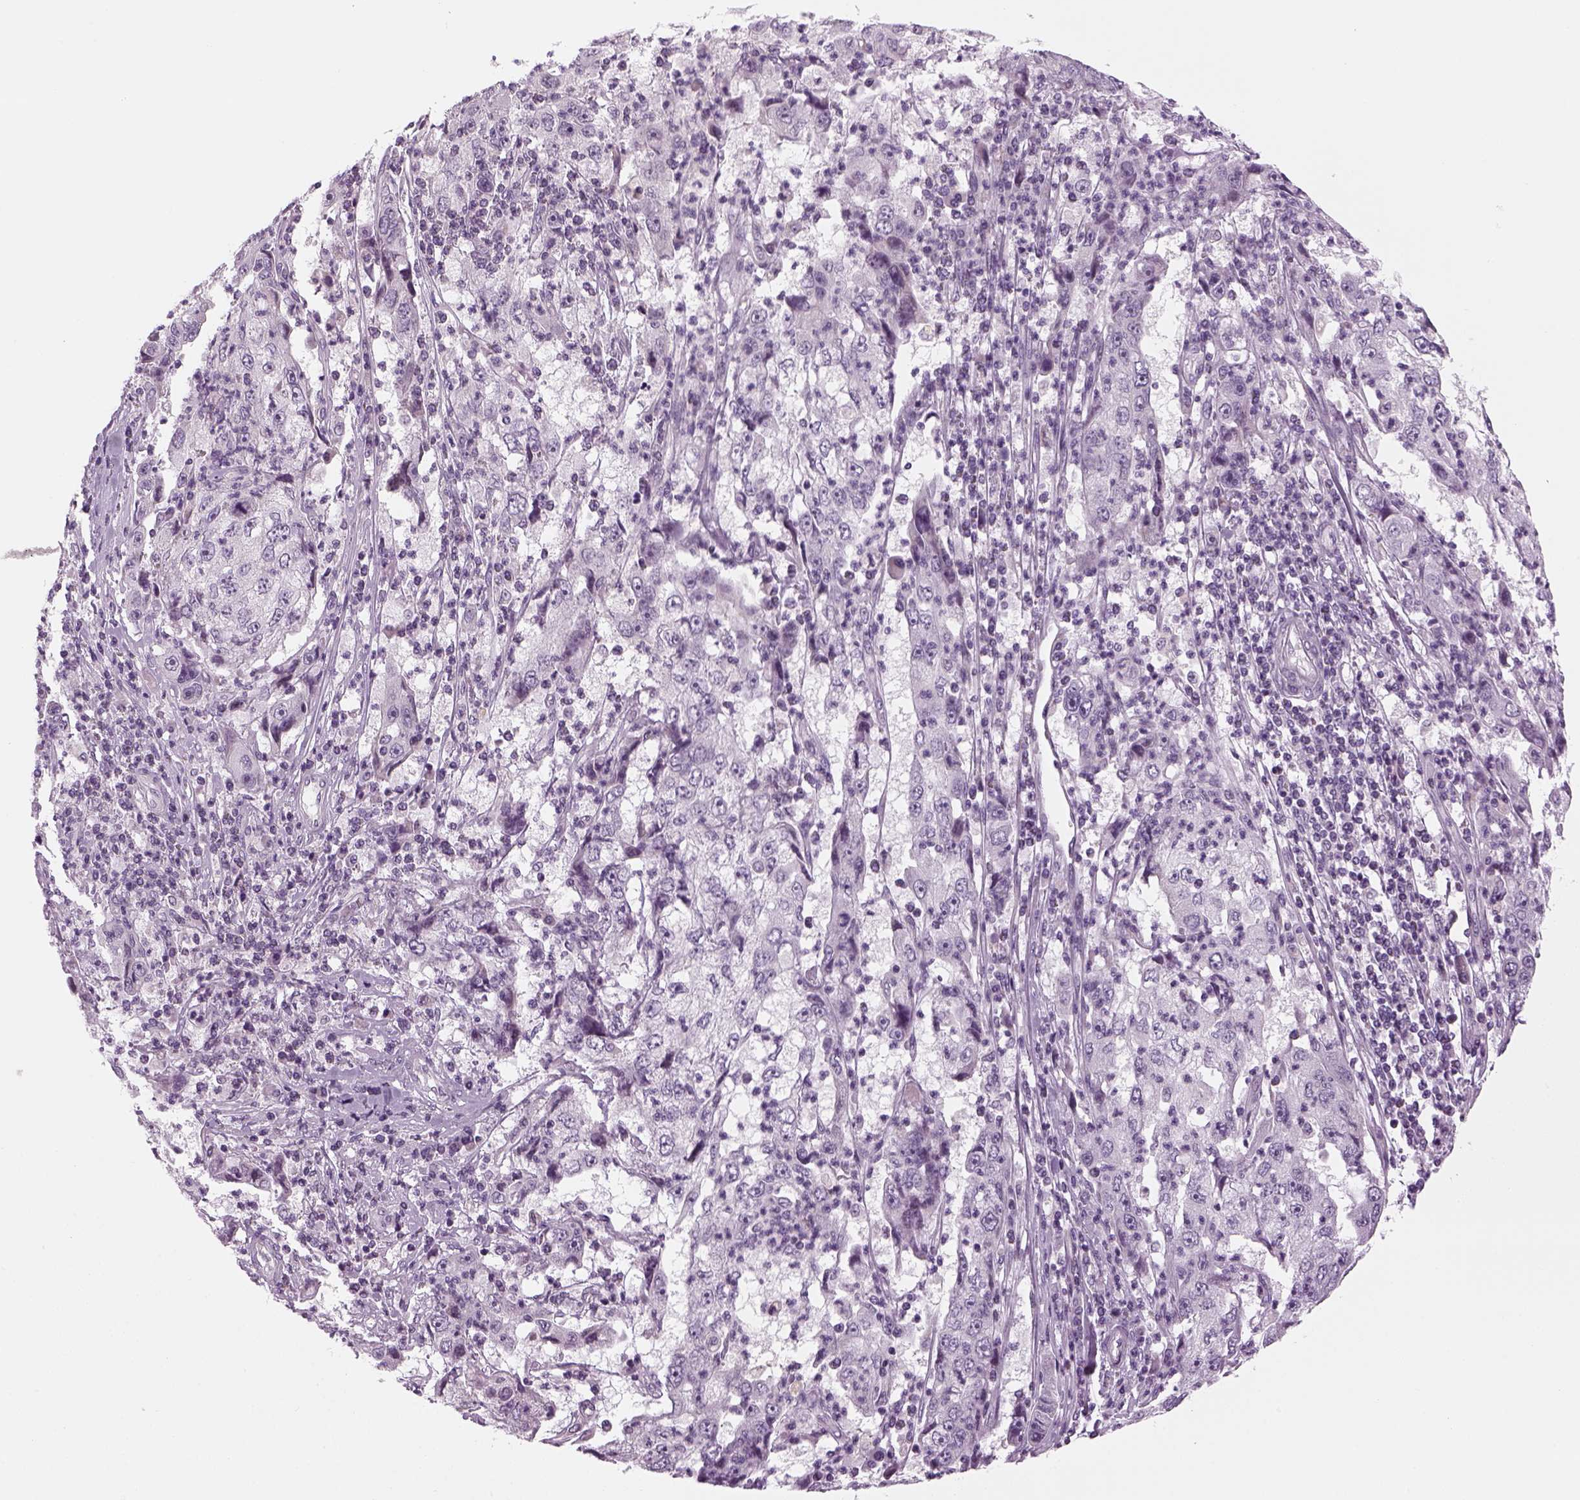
{"staining": {"intensity": "negative", "quantity": "none", "location": "none"}, "tissue": "cervical cancer", "cell_type": "Tumor cells", "image_type": "cancer", "snomed": [{"axis": "morphology", "description": "Squamous cell carcinoma, NOS"}, {"axis": "topography", "description": "Cervix"}], "caption": "The image displays no significant positivity in tumor cells of squamous cell carcinoma (cervical).", "gene": "LRRIQ3", "patient": {"sex": "female", "age": 36}}